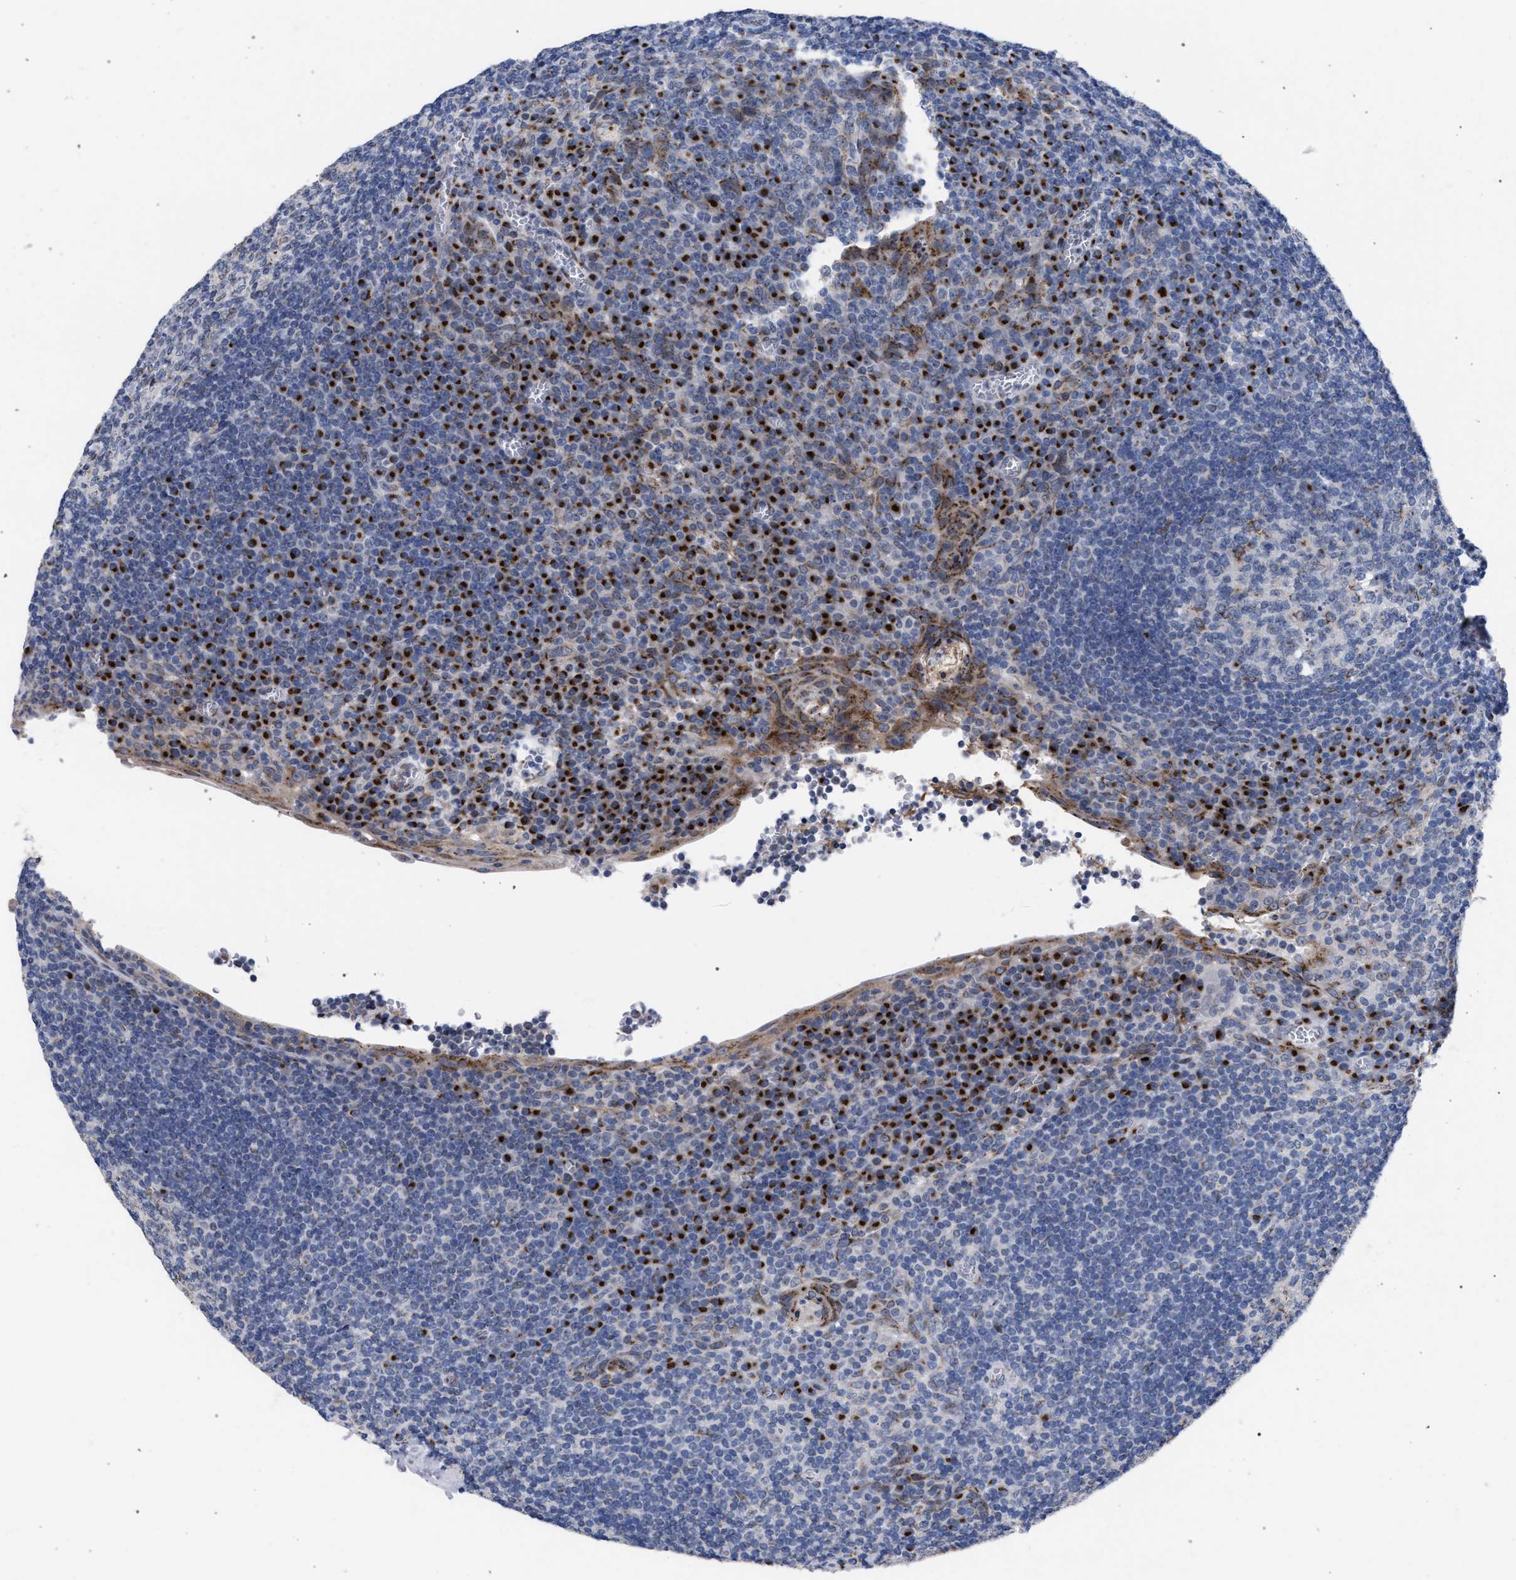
{"staining": {"intensity": "moderate", "quantity": "<25%", "location": "cytoplasmic/membranous"}, "tissue": "tonsil", "cell_type": "Germinal center cells", "image_type": "normal", "snomed": [{"axis": "morphology", "description": "Normal tissue, NOS"}, {"axis": "topography", "description": "Tonsil"}], "caption": "IHC staining of benign tonsil, which exhibits low levels of moderate cytoplasmic/membranous positivity in approximately <25% of germinal center cells indicating moderate cytoplasmic/membranous protein positivity. The staining was performed using DAB (brown) for protein detection and nuclei were counterstained in hematoxylin (blue).", "gene": "GOLGA2", "patient": {"sex": "male", "age": 37}}